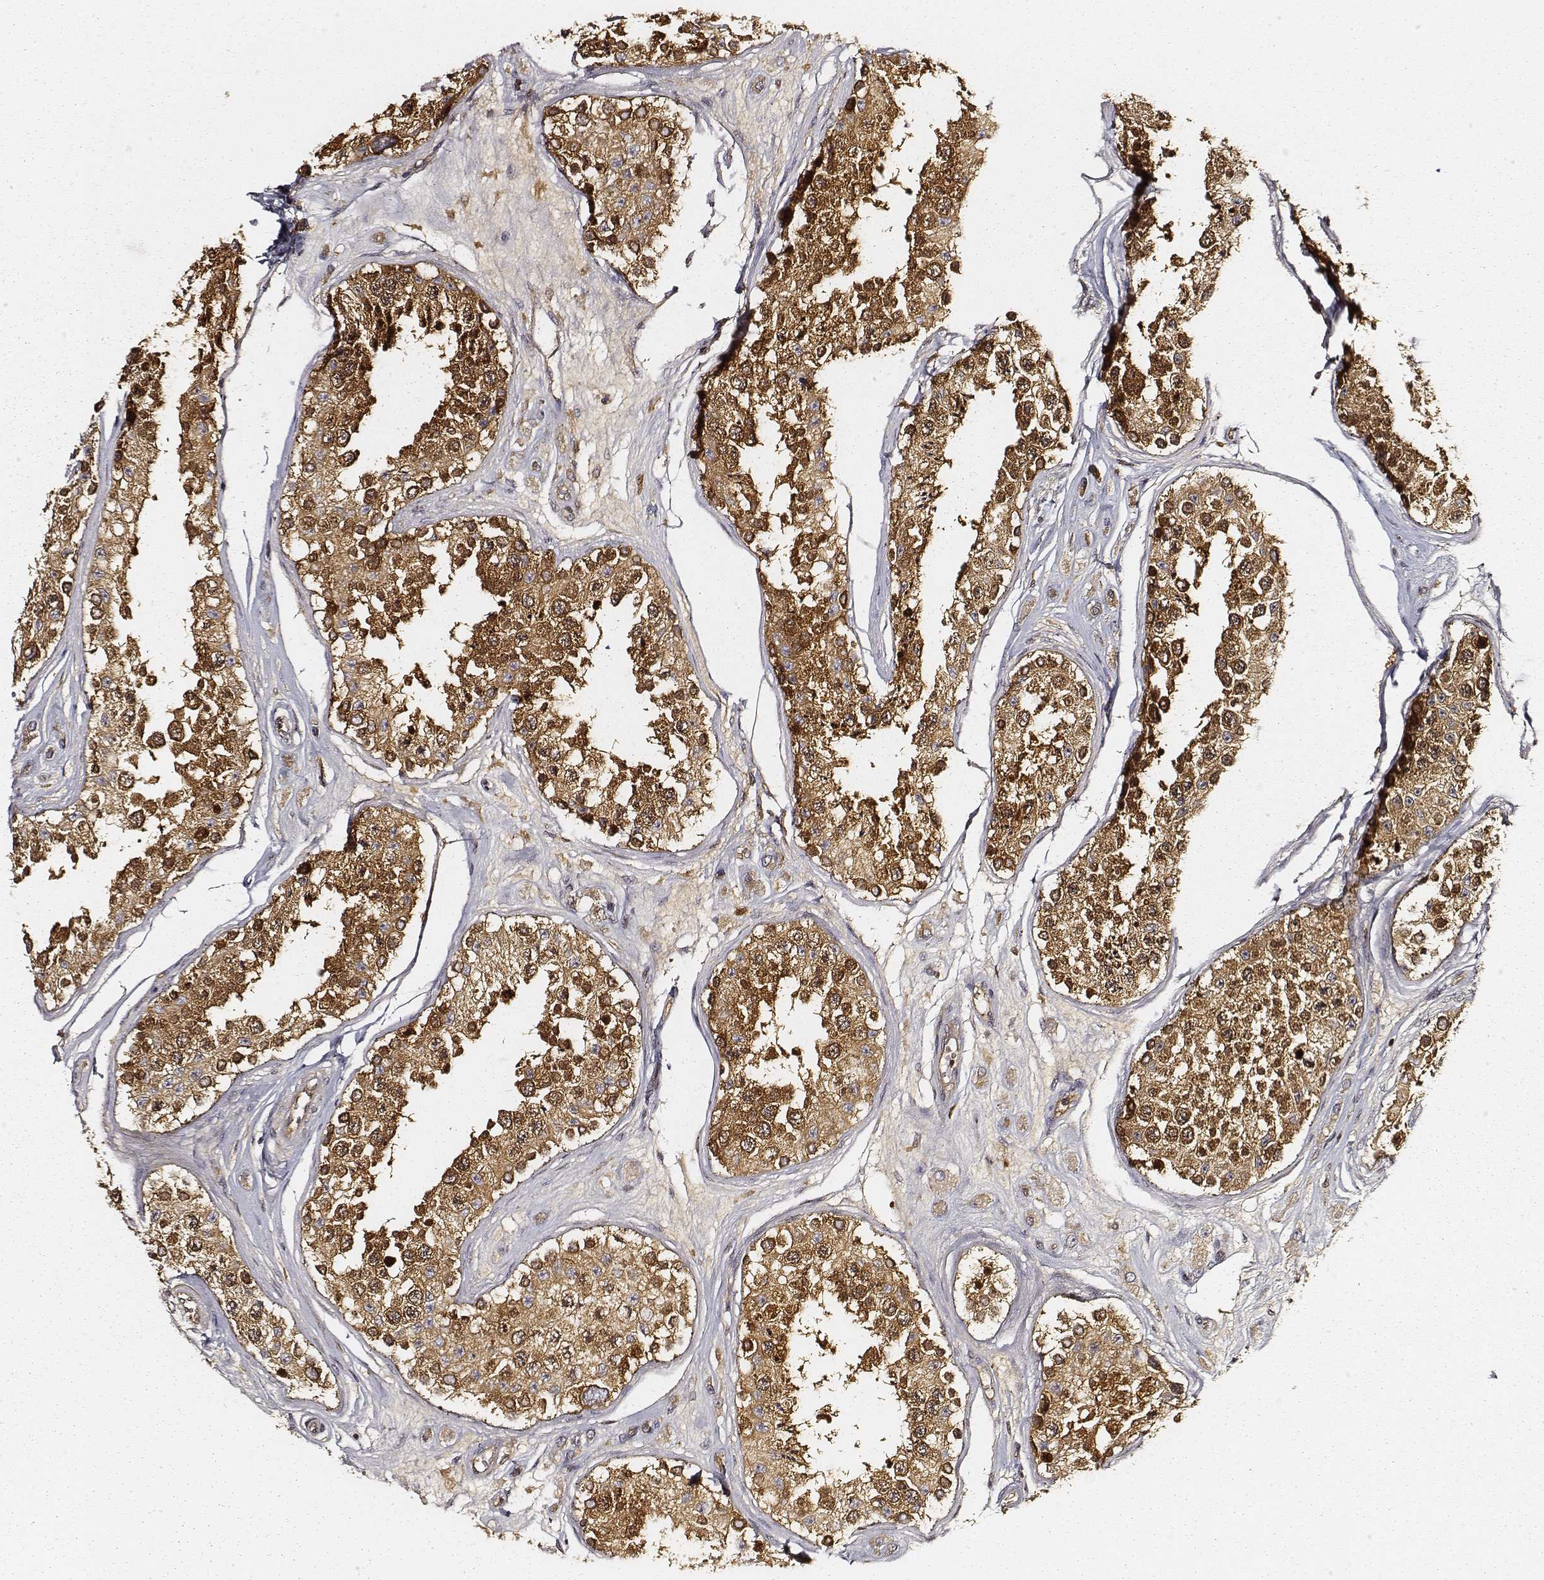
{"staining": {"intensity": "strong", "quantity": ">75%", "location": "cytoplasmic/membranous"}, "tissue": "testis", "cell_type": "Cells in seminiferous ducts", "image_type": "normal", "snomed": [{"axis": "morphology", "description": "Normal tissue, NOS"}, {"axis": "topography", "description": "Testis"}], "caption": "Protein expression by immunohistochemistry (IHC) demonstrates strong cytoplasmic/membranous expression in approximately >75% of cells in seminiferous ducts in benign testis. (DAB IHC with brightfield microscopy, high magnification).", "gene": "CARS1", "patient": {"sex": "male", "age": 25}}